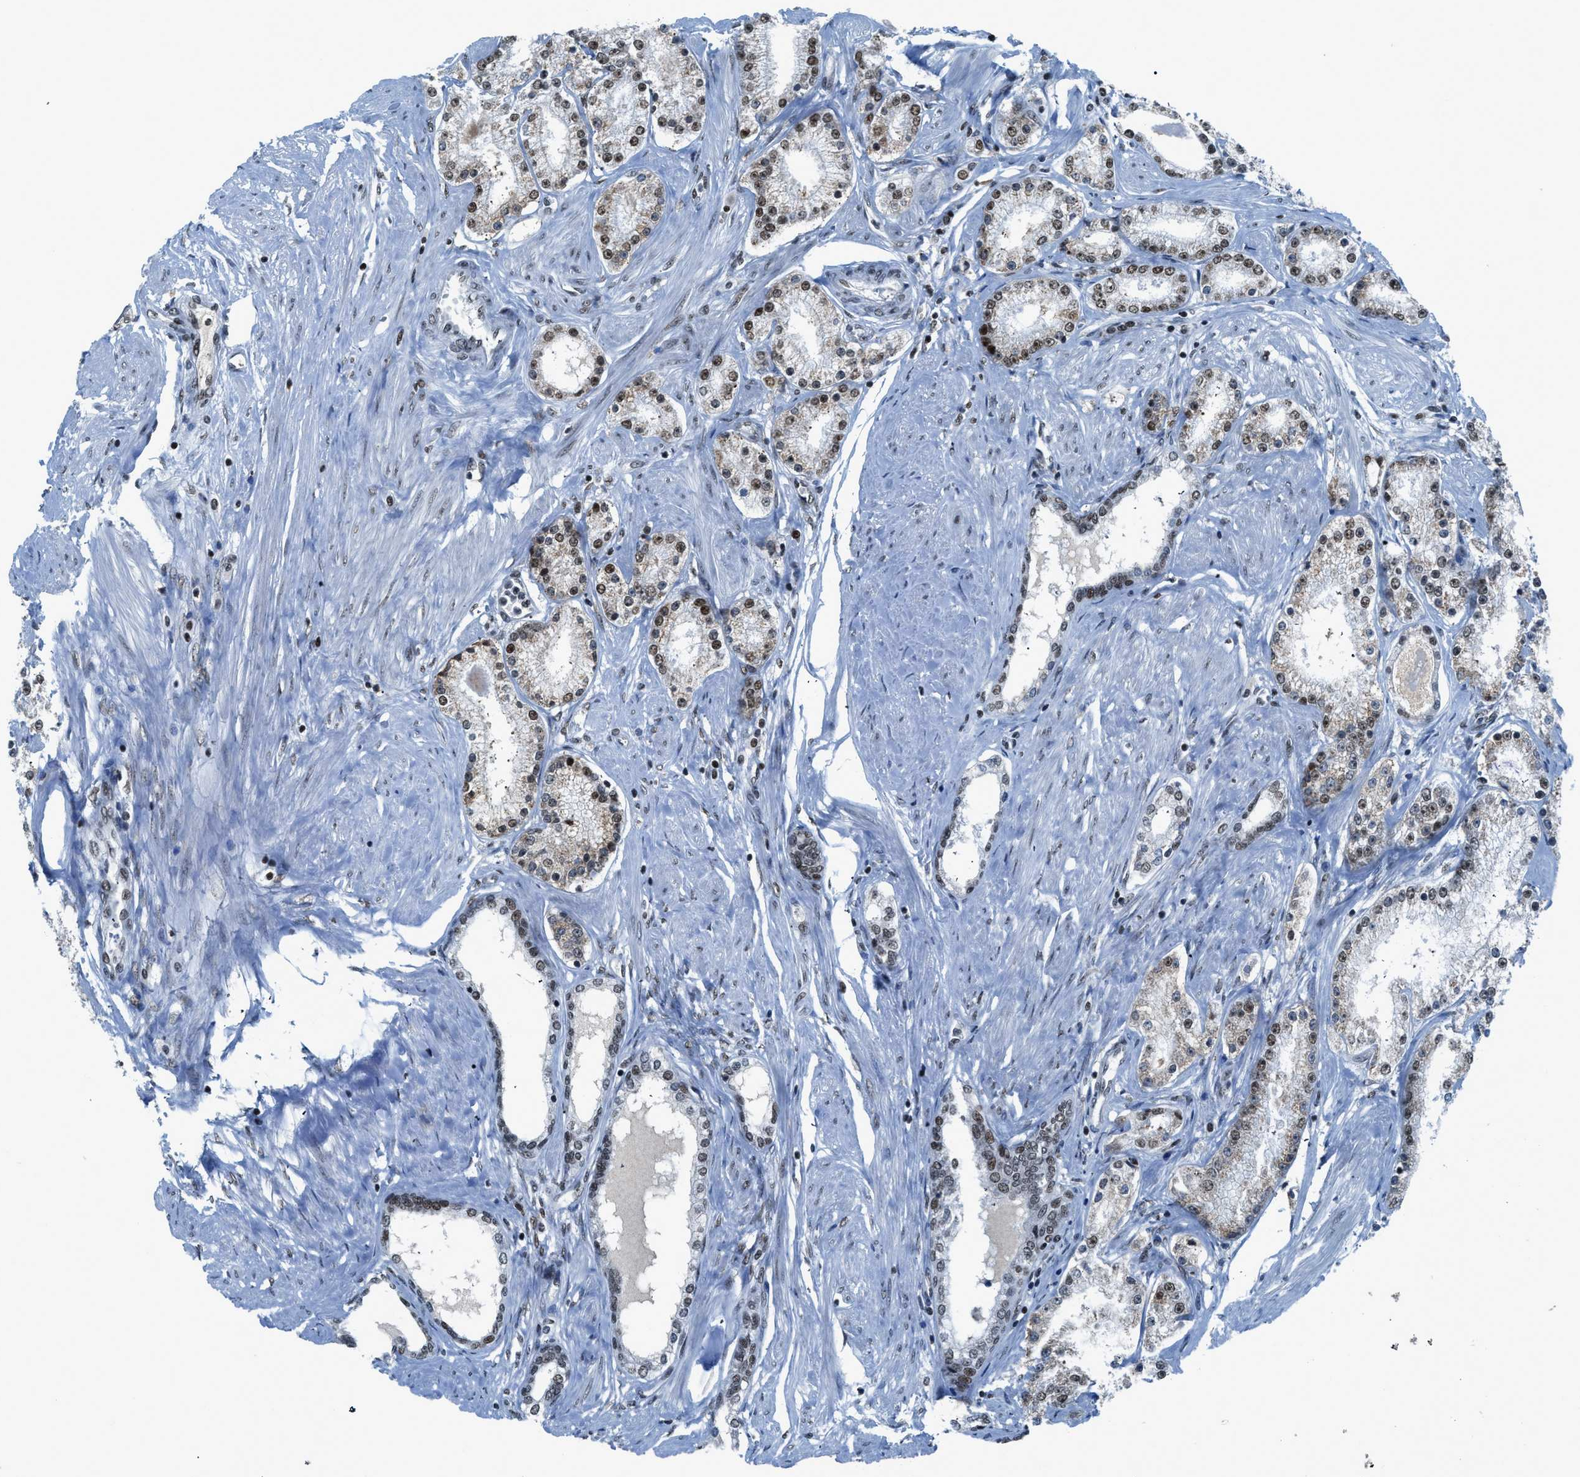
{"staining": {"intensity": "moderate", "quantity": ">75%", "location": "nuclear"}, "tissue": "prostate cancer", "cell_type": "Tumor cells", "image_type": "cancer", "snomed": [{"axis": "morphology", "description": "Adenocarcinoma, Low grade"}, {"axis": "topography", "description": "Prostate"}], "caption": "A brown stain labels moderate nuclear expression of a protein in human prostate low-grade adenocarcinoma tumor cells.", "gene": "RAD51B", "patient": {"sex": "male", "age": 63}}